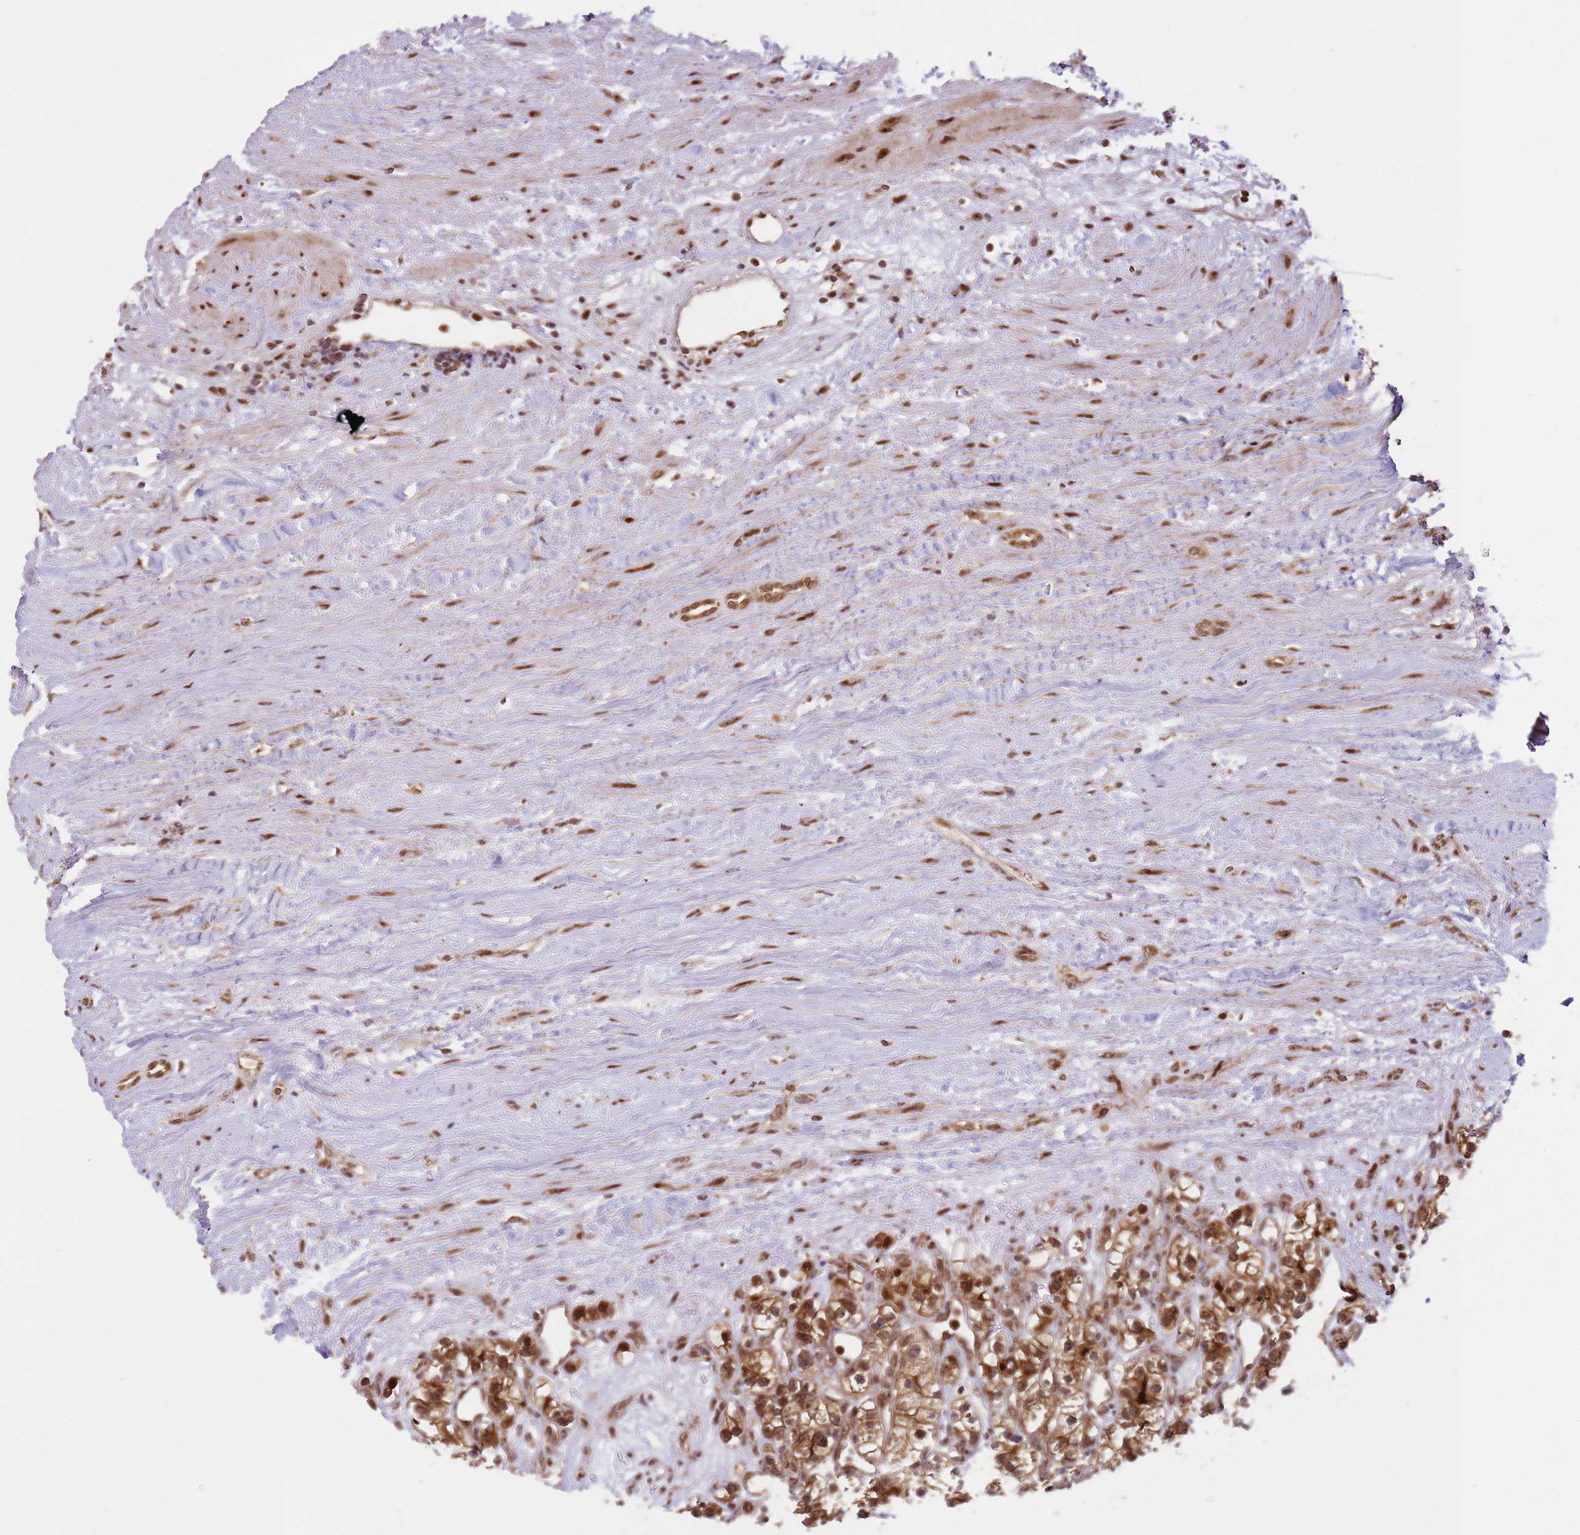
{"staining": {"intensity": "strong", "quantity": ">75%", "location": "cytoplasmic/membranous,nuclear"}, "tissue": "renal cancer", "cell_type": "Tumor cells", "image_type": "cancer", "snomed": [{"axis": "morphology", "description": "Adenocarcinoma, NOS"}, {"axis": "topography", "description": "Kidney"}], "caption": "Strong cytoplasmic/membranous and nuclear protein staining is present in approximately >75% of tumor cells in adenocarcinoma (renal).", "gene": "PEX14", "patient": {"sex": "female", "age": 57}}